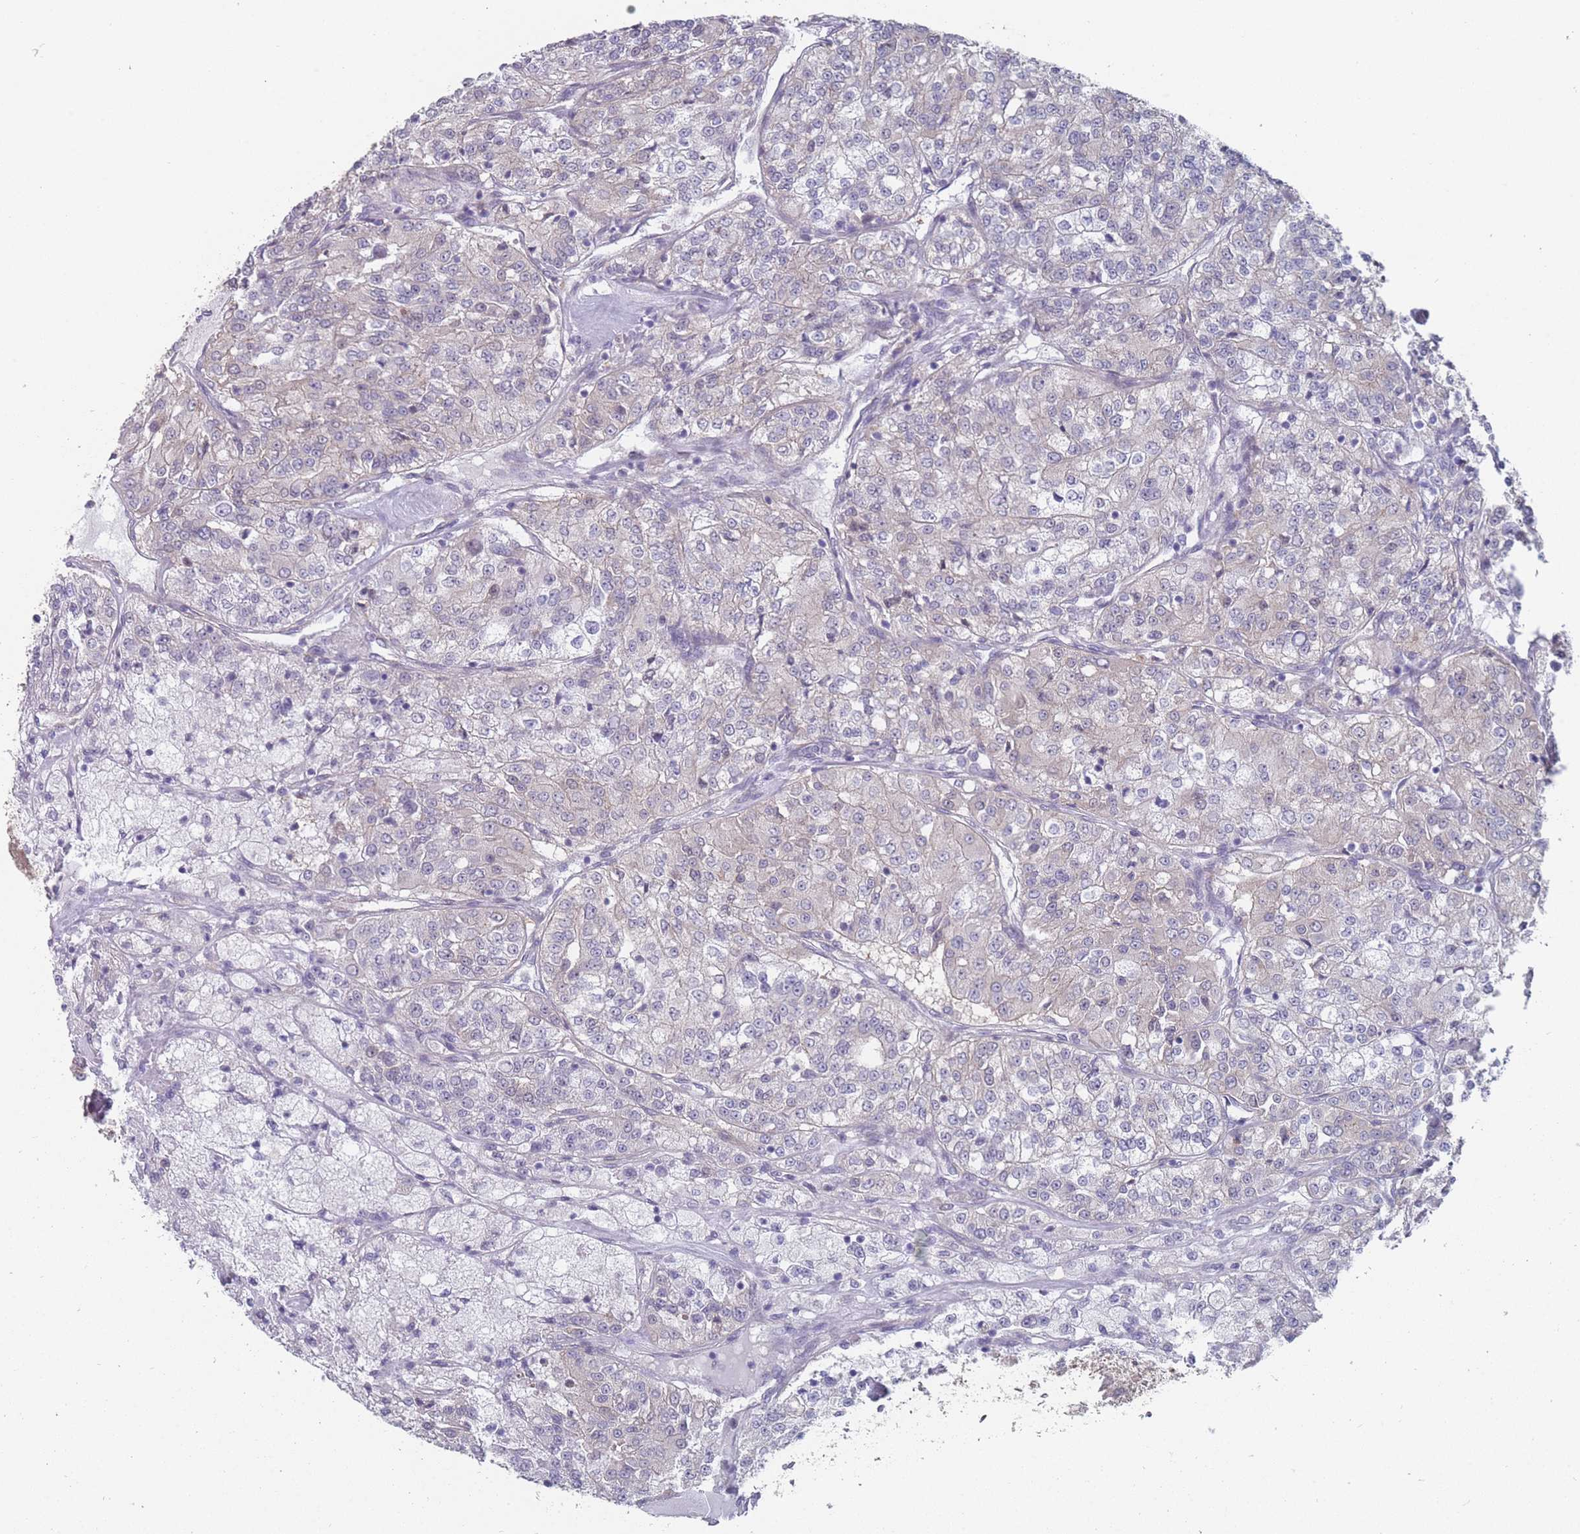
{"staining": {"intensity": "negative", "quantity": "none", "location": "none"}, "tissue": "renal cancer", "cell_type": "Tumor cells", "image_type": "cancer", "snomed": [{"axis": "morphology", "description": "Adenocarcinoma, NOS"}, {"axis": "topography", "description": "Kidney"}], "caption": "This is a photomicrograph of immunohistochemistry (IHC) staining of renal cancer (adenocarcinoma), which shows no staining in tumor cells.", "gene": "SLC1A6", "patient": {"sex": "female", "age": 63}}